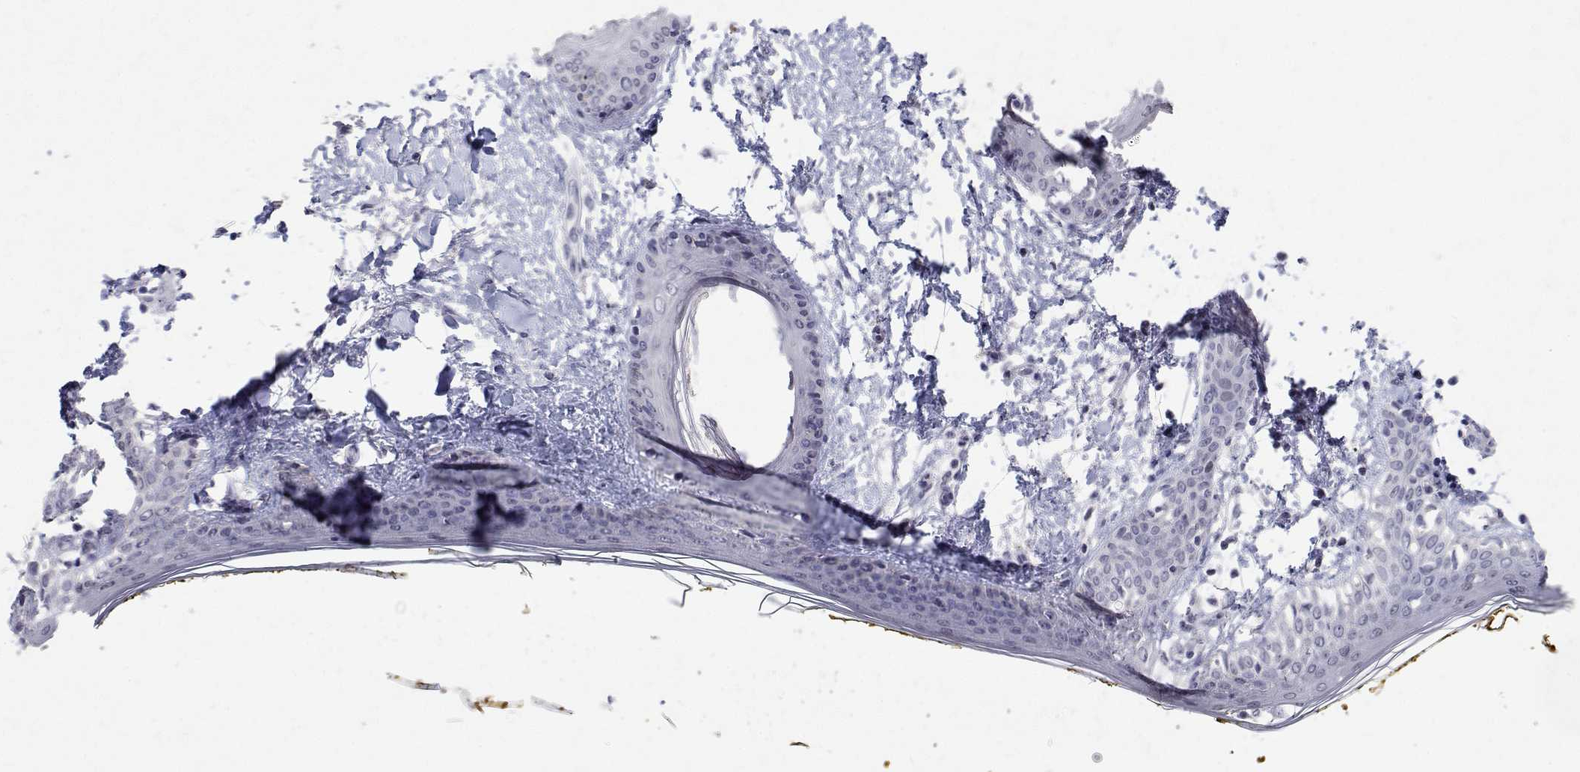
{"staining": {"intensity": "negative", "quantity": "none", "location": "none"}, "tissue": "skin", "cell_type": "Fibroblasts", "image_type": "normal", "snomed": [{"axis": "morphology", "description": "Normal tissue, NOS"}, {"axis": "topography", "description": "Skin"}], "caption": "An image of skin stained for a protein reveals no brown staining in fibroblasts. (DAB immunohistochemistry (IHC) visualized using brightfield microscopy, high magnification).", "gene": "RBPJL", "patient": {"sex": "female", "age": 34}}